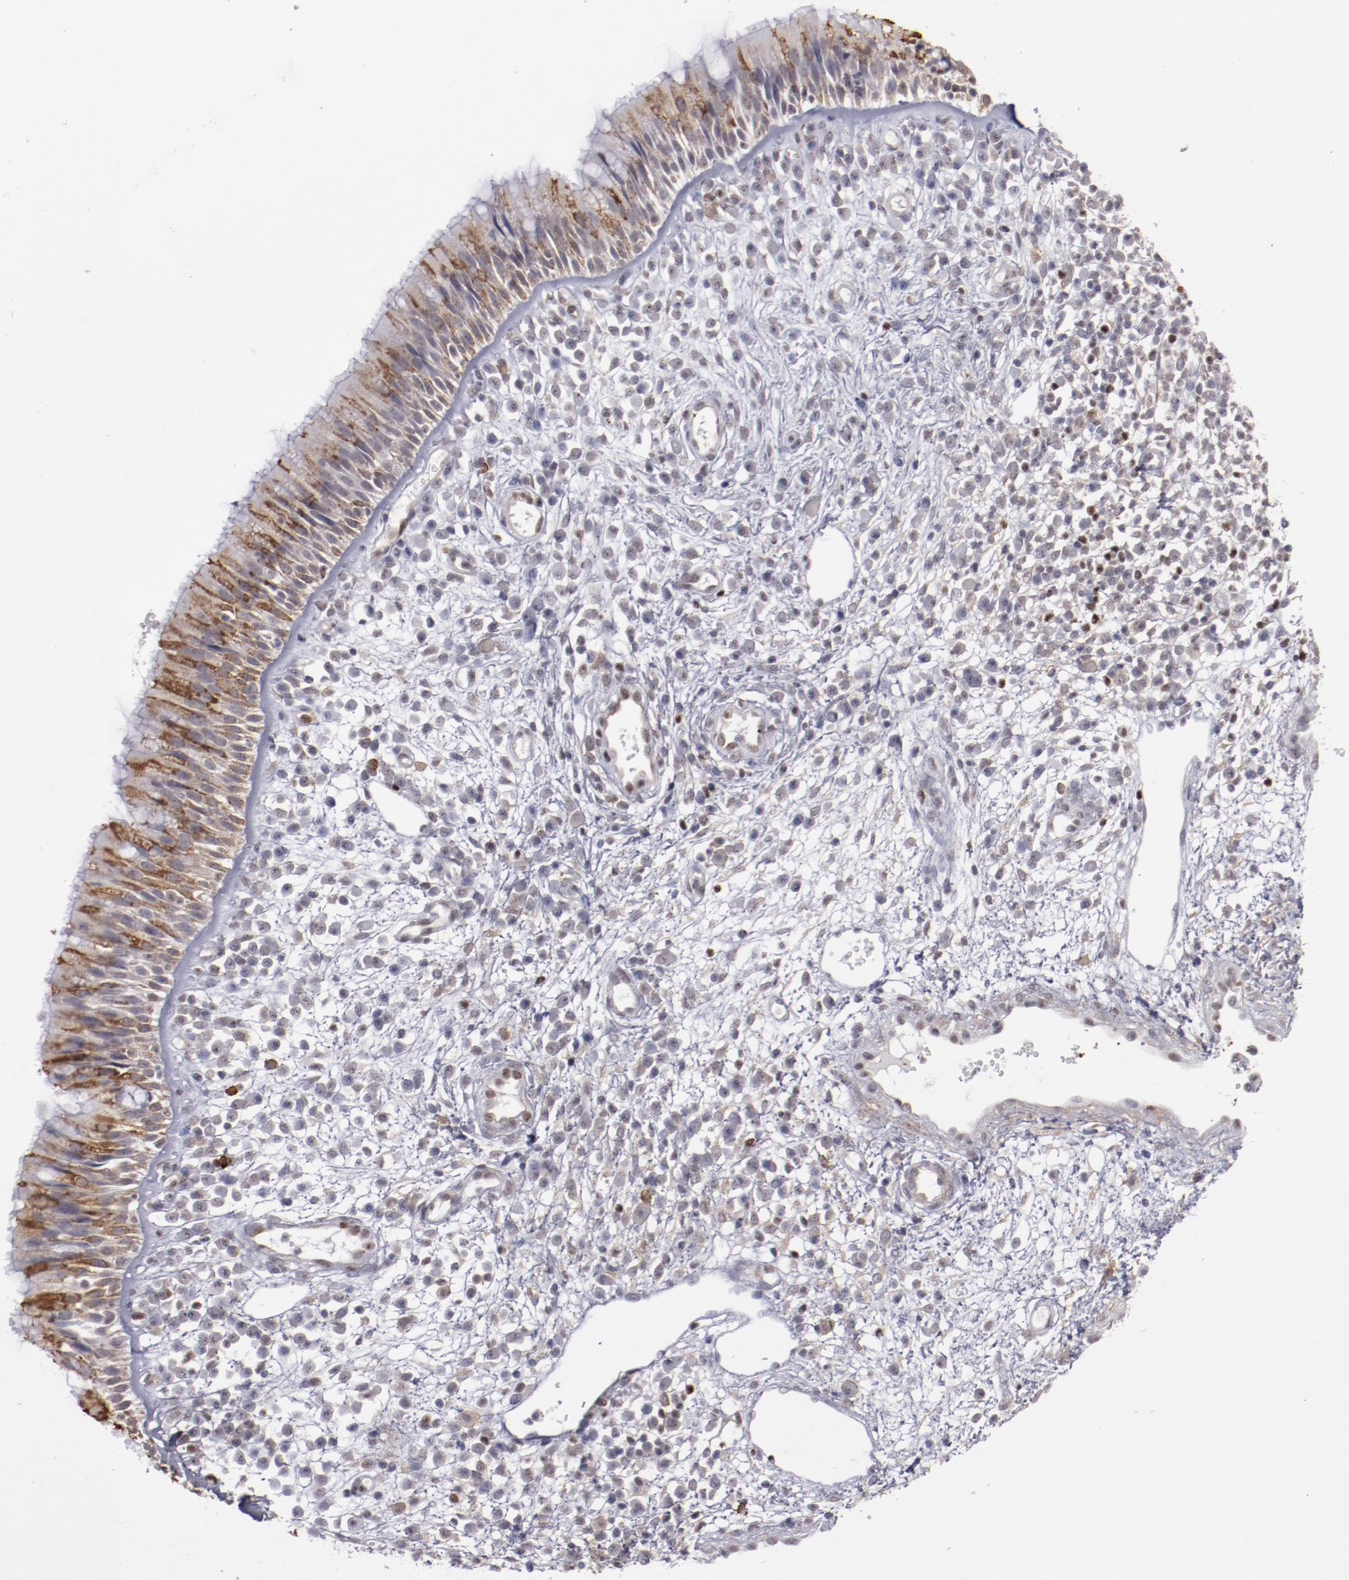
{"staining": {"intensity": "moderate", "quantity": "25%-75%", "location": "cytoplasmic/membranous"}, "tissue": "nasopharynx", "cell_type": "Respiratory epithelial cells", "image_type": "normal", "snomed": [{"axis": "morphology", "description": "Normal tissue, NOS"}, {"axis": "morphology", "description": "Inflammation, NOS"}, {"axis": "morphology", "description": "Malignant melanoma, Metastatic site"}, {"axis": "topography", "description": "Nasopharynx"}], "caption": "The image exhibits staining of benign nasopharynx, revealing moderate cytoplasmic/membranous protein positivity (brown color) within respiratory epithelial cells. (brown staining indicates protein expression, while blue staining denotes nuclei).", "gene": "LEF1", "patient": {"sex": "female", "age": 55}}